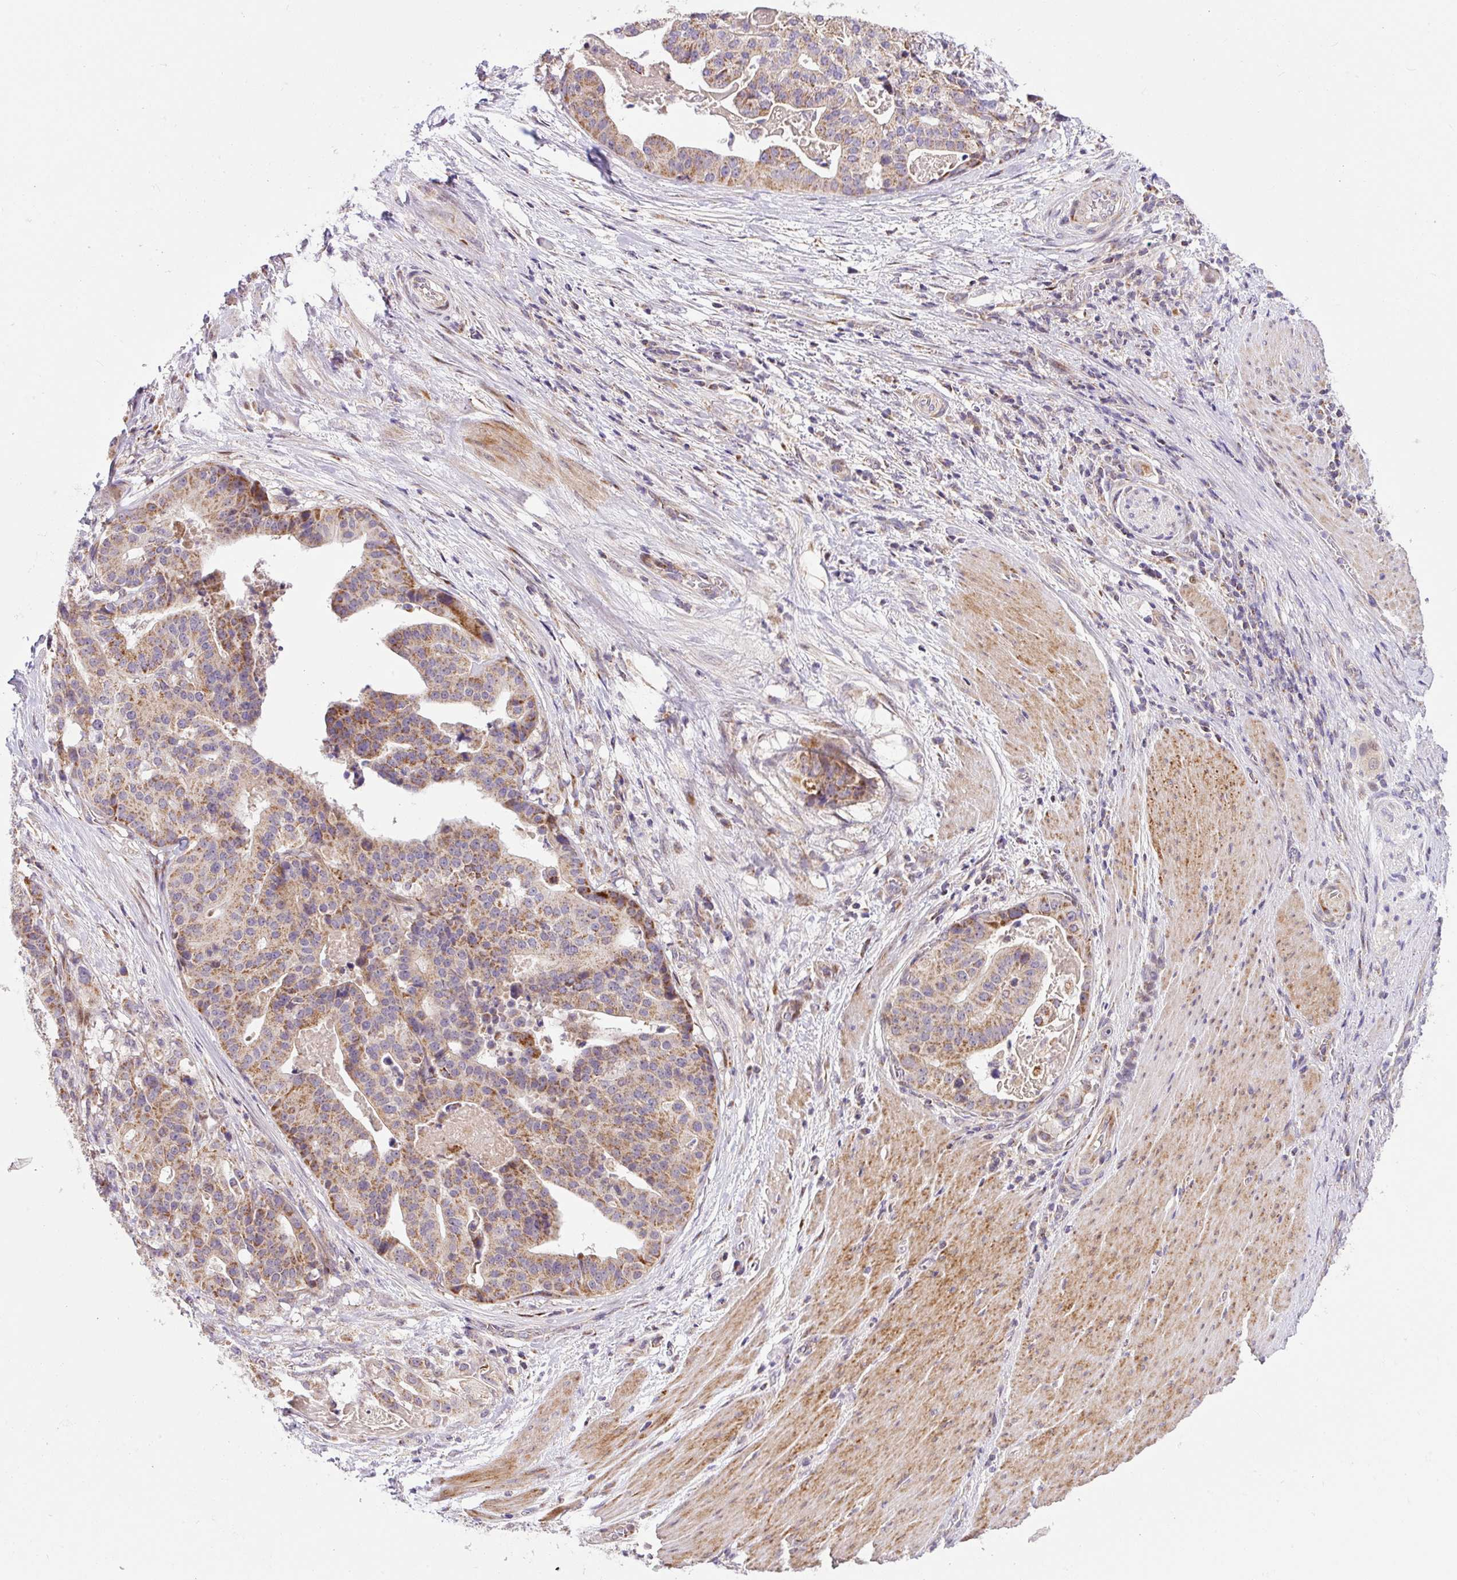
{"staining": {"intensity": "moderate", "quantity": "25%-75%", "location": "cytoplasmic/membranous"}, "tissue": "stomach cancer", "cell_type": "Tumor cells", "image_type": "cancer", "snomed": [{"axis": "morphology", "description": "Adenocarcinoma, NOS"}, {"axis": "topography", "description": "Stomach"}], "caption": "Stomach adenocarcinoma stained with a protein marker shows moderate staining in tumor cells.", "gene": "SARS2", "patient": {"sex": "male", "age": 48}}